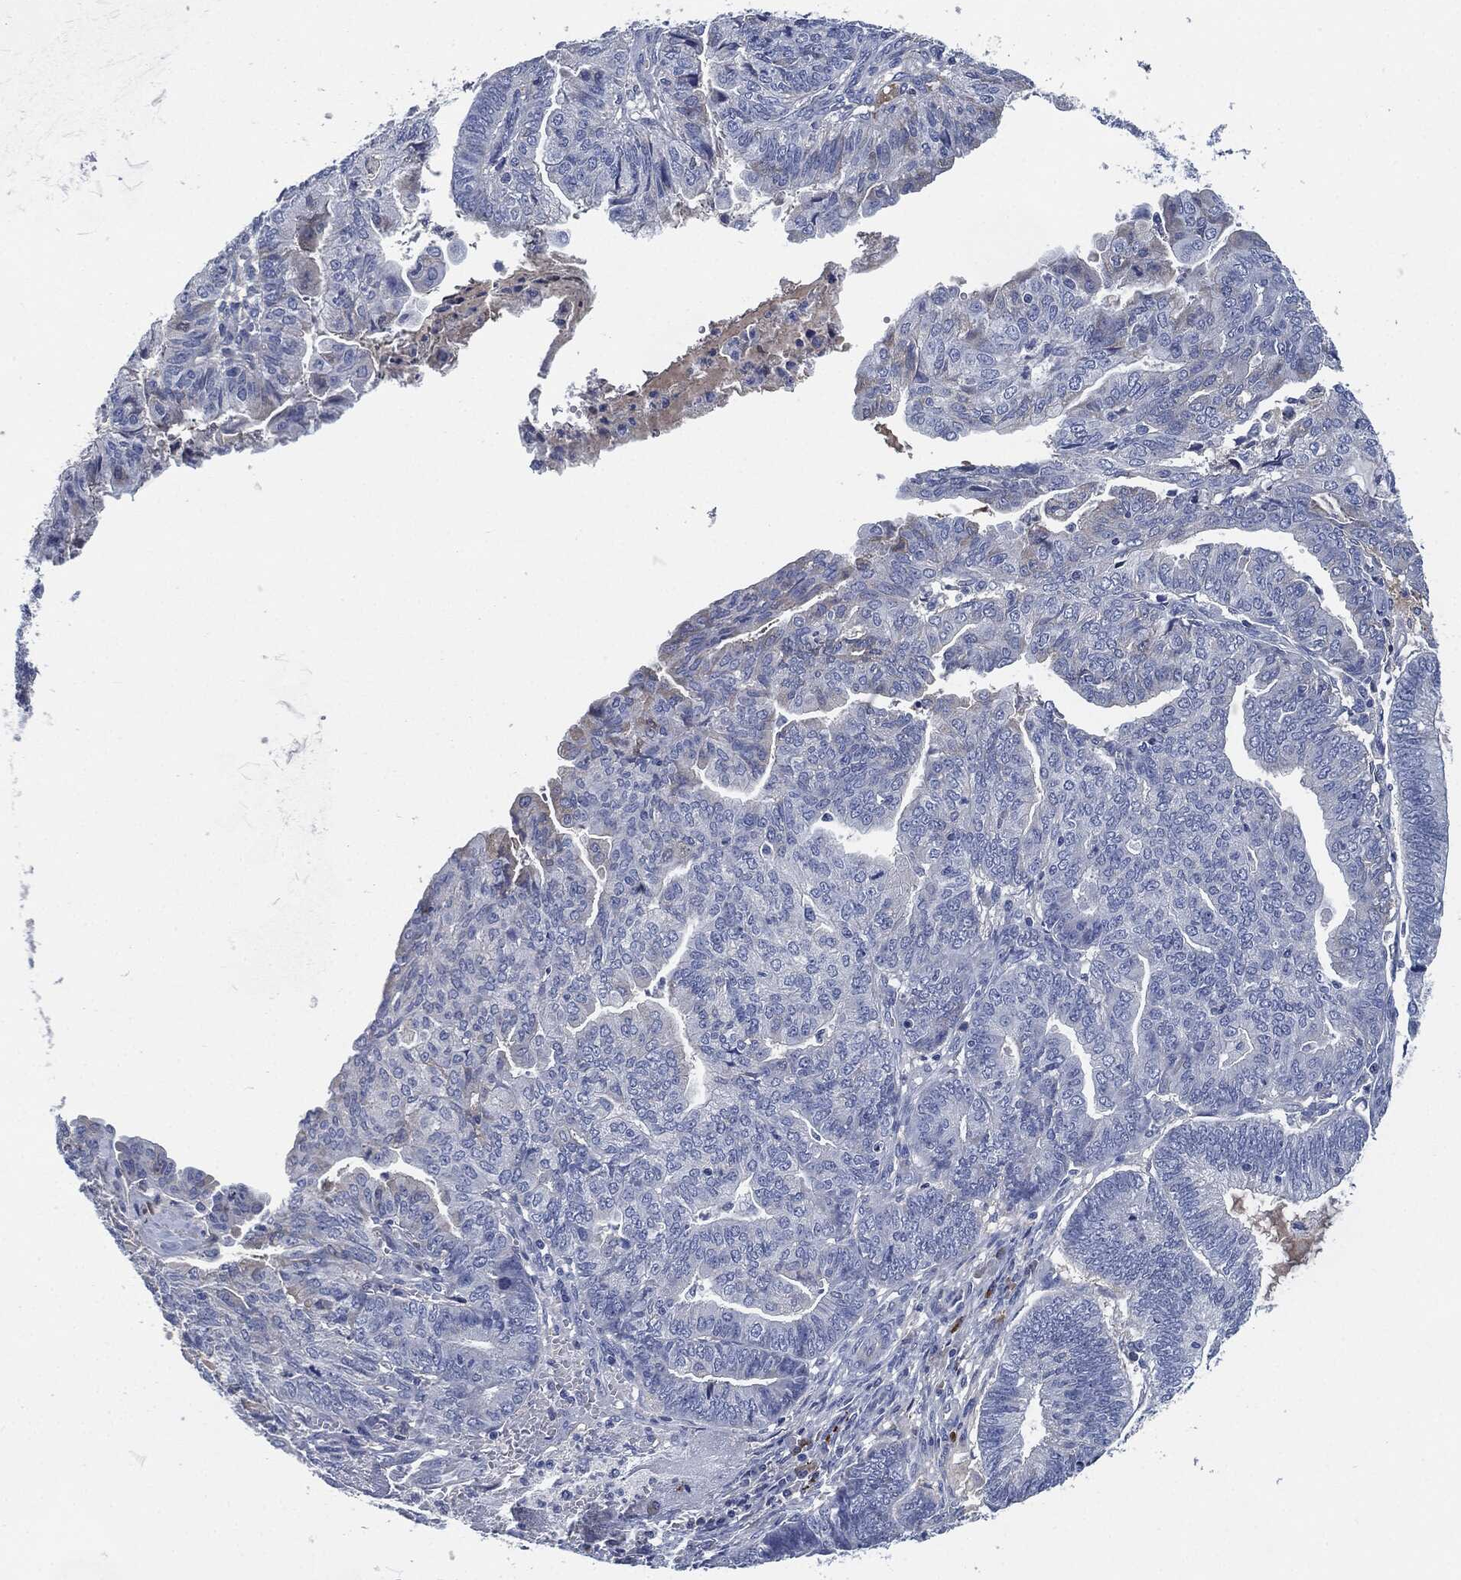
{"staining": {"intensity": "negative", "quantity": "none", "location": "none"}, "tissue": "endometrial cancer", "cell_type": "Tumor cells", "image_type": "cancer", "snomed": [{"axis": "morphology", "description": "Adenocarcinoma, NOS"}, {"axis": "topography", "description": "Endometrium"}], "caption": "Endometrial cancer stained for a protein using immunohistochemistry (IHC) shows no expression tumor cells.", "gene": "CD27", "patient": {"sex": "female", "age": 82}}